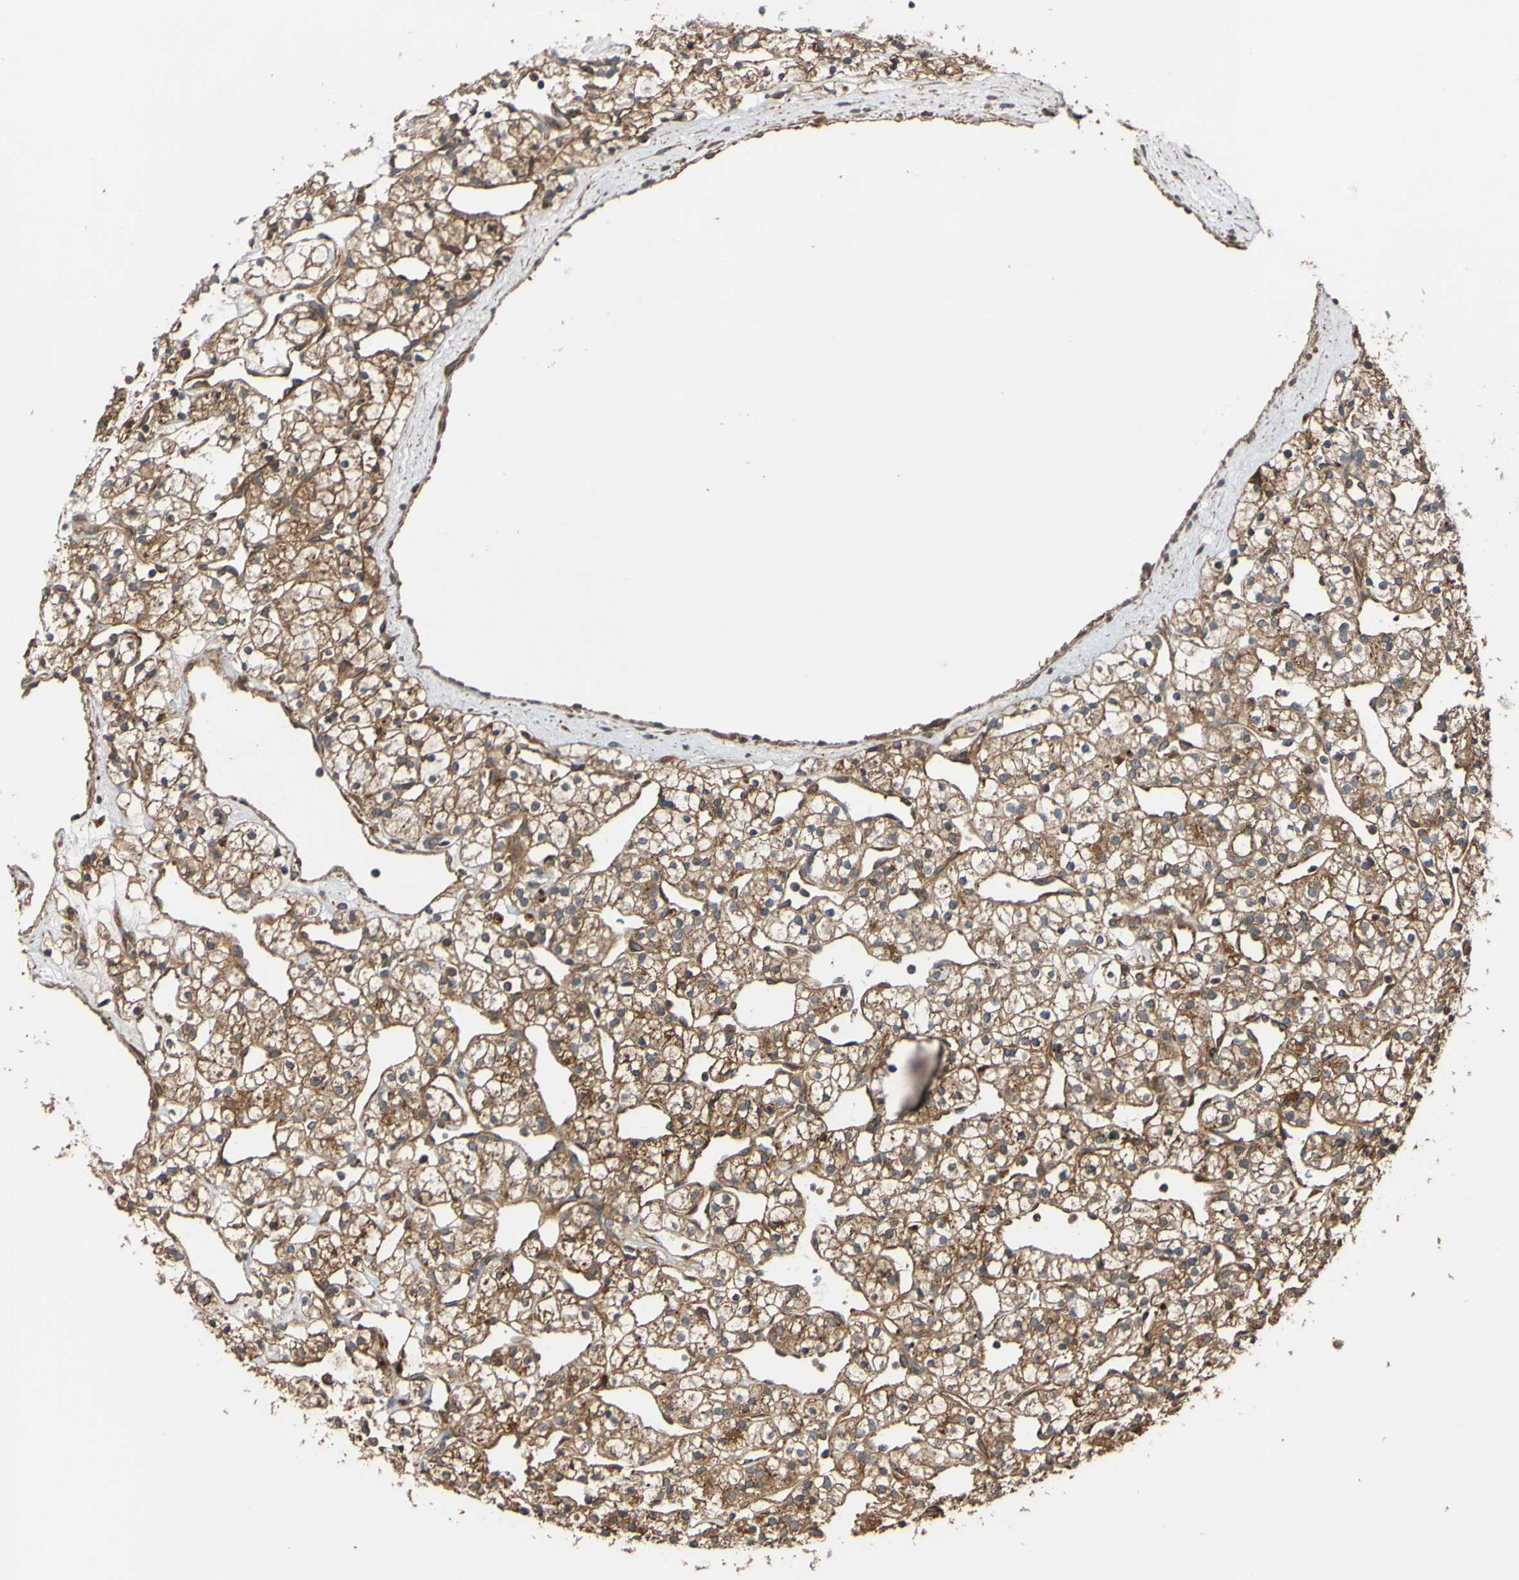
{"staining": {"intensity": "moderate", "quantity": ">75%", "location": "cytoplasmic/membranous"}, "tissue": "renal cancer", "cell_type": "Tumor cells", "image_type": "cancer", "snomed": [{"axis": "morphology", "description": "Adenocarcinoma, NOS"}, {"axis": "topography", "description": "Kidney"}], "caption": "Renal cancer (adenocarcinoma) stained with a brown dye demonstrates moderate cytoplasmic/membranous positive staining in about >75% of tumor cells.", "gene": "UCN", "patient": {"sex": "female", "age": 60}}